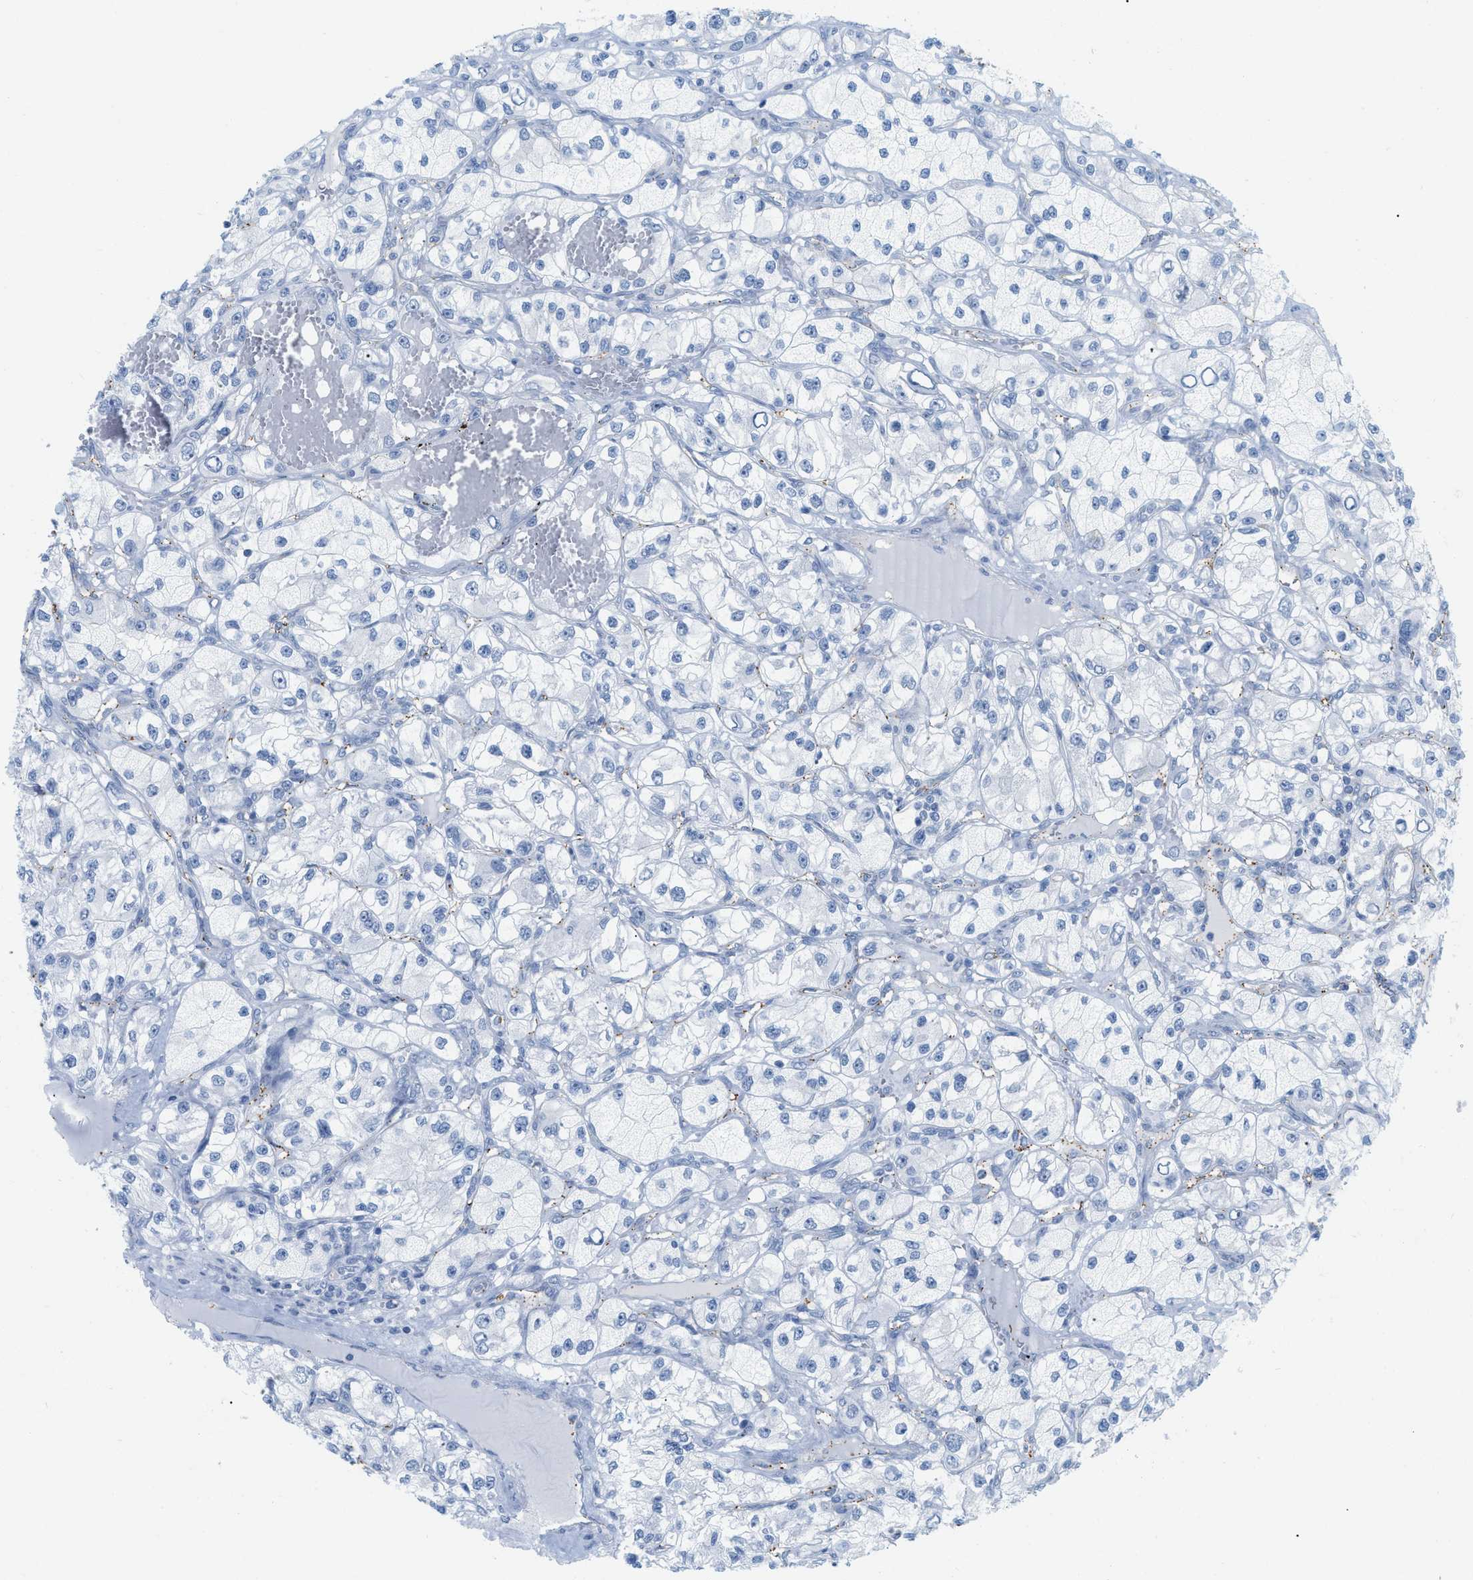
{"staining": {"intensity": "negative", "quantity": "none", "location": "none"}, "tissue": "renal cancer", "cell_type": "Tumor cells", "image_type": "cancer", "snomed": [{"axis": "morphology", "description": "Adenocarcinoma, NOS"}, {"axis": "topography", "description": "Kidney"}], "caption": "Tumor cells are negative for brown protein staining in renal cancer (adenocarcinoma).", "gene": "HLTF", "patient": {"sex": "female", "age": 57}}